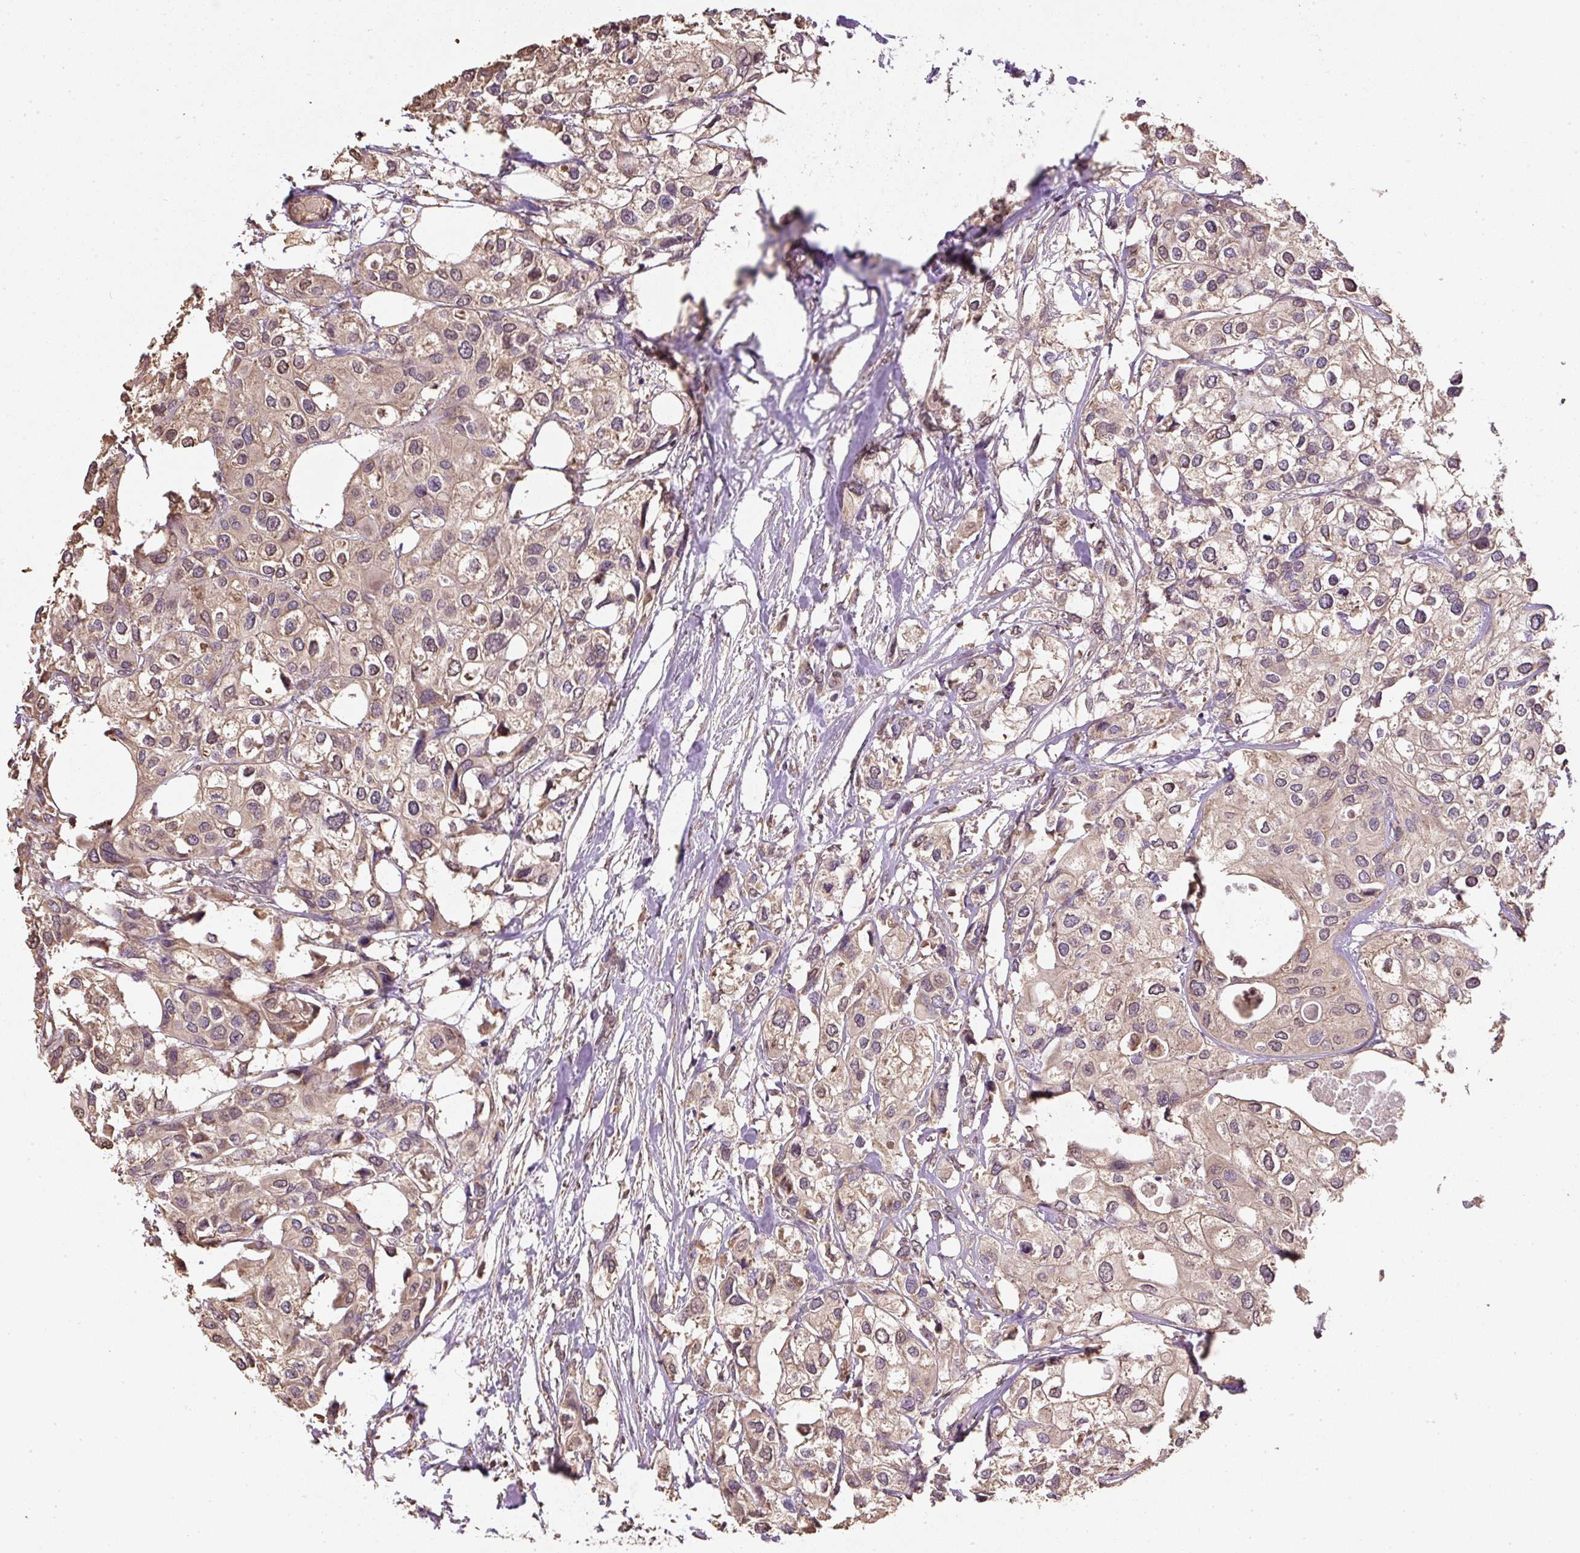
{"staining": {"intensity": "weak", "quantity": ">75%", "location": "cytoplasmic/membranous,nuclear"}, "tissue": "urothelial cancer", "cell_type": "Tumor cells", "image_type": "cancer", "snomed": [{"axis": "morphology", "description": "Urothelial carcinoma, High grade"}, {"axis": "topography", "description": "Urinary bladder"}], "caption": "Immunohistochemical staining of human urothelial carcinoma (high-grade) exhibits low levels of weak cytoplasmic/membranous and nuclear positivity in about >75% of tumor cells. The staining was performed using DAB (3,3'-diaminobenzidine), with brown indicating positive protein expression. Nuclei are stained blue with hematoxylin.", "gene": "TMEM170B", "patient": {"sex": "male", "age": 64}}